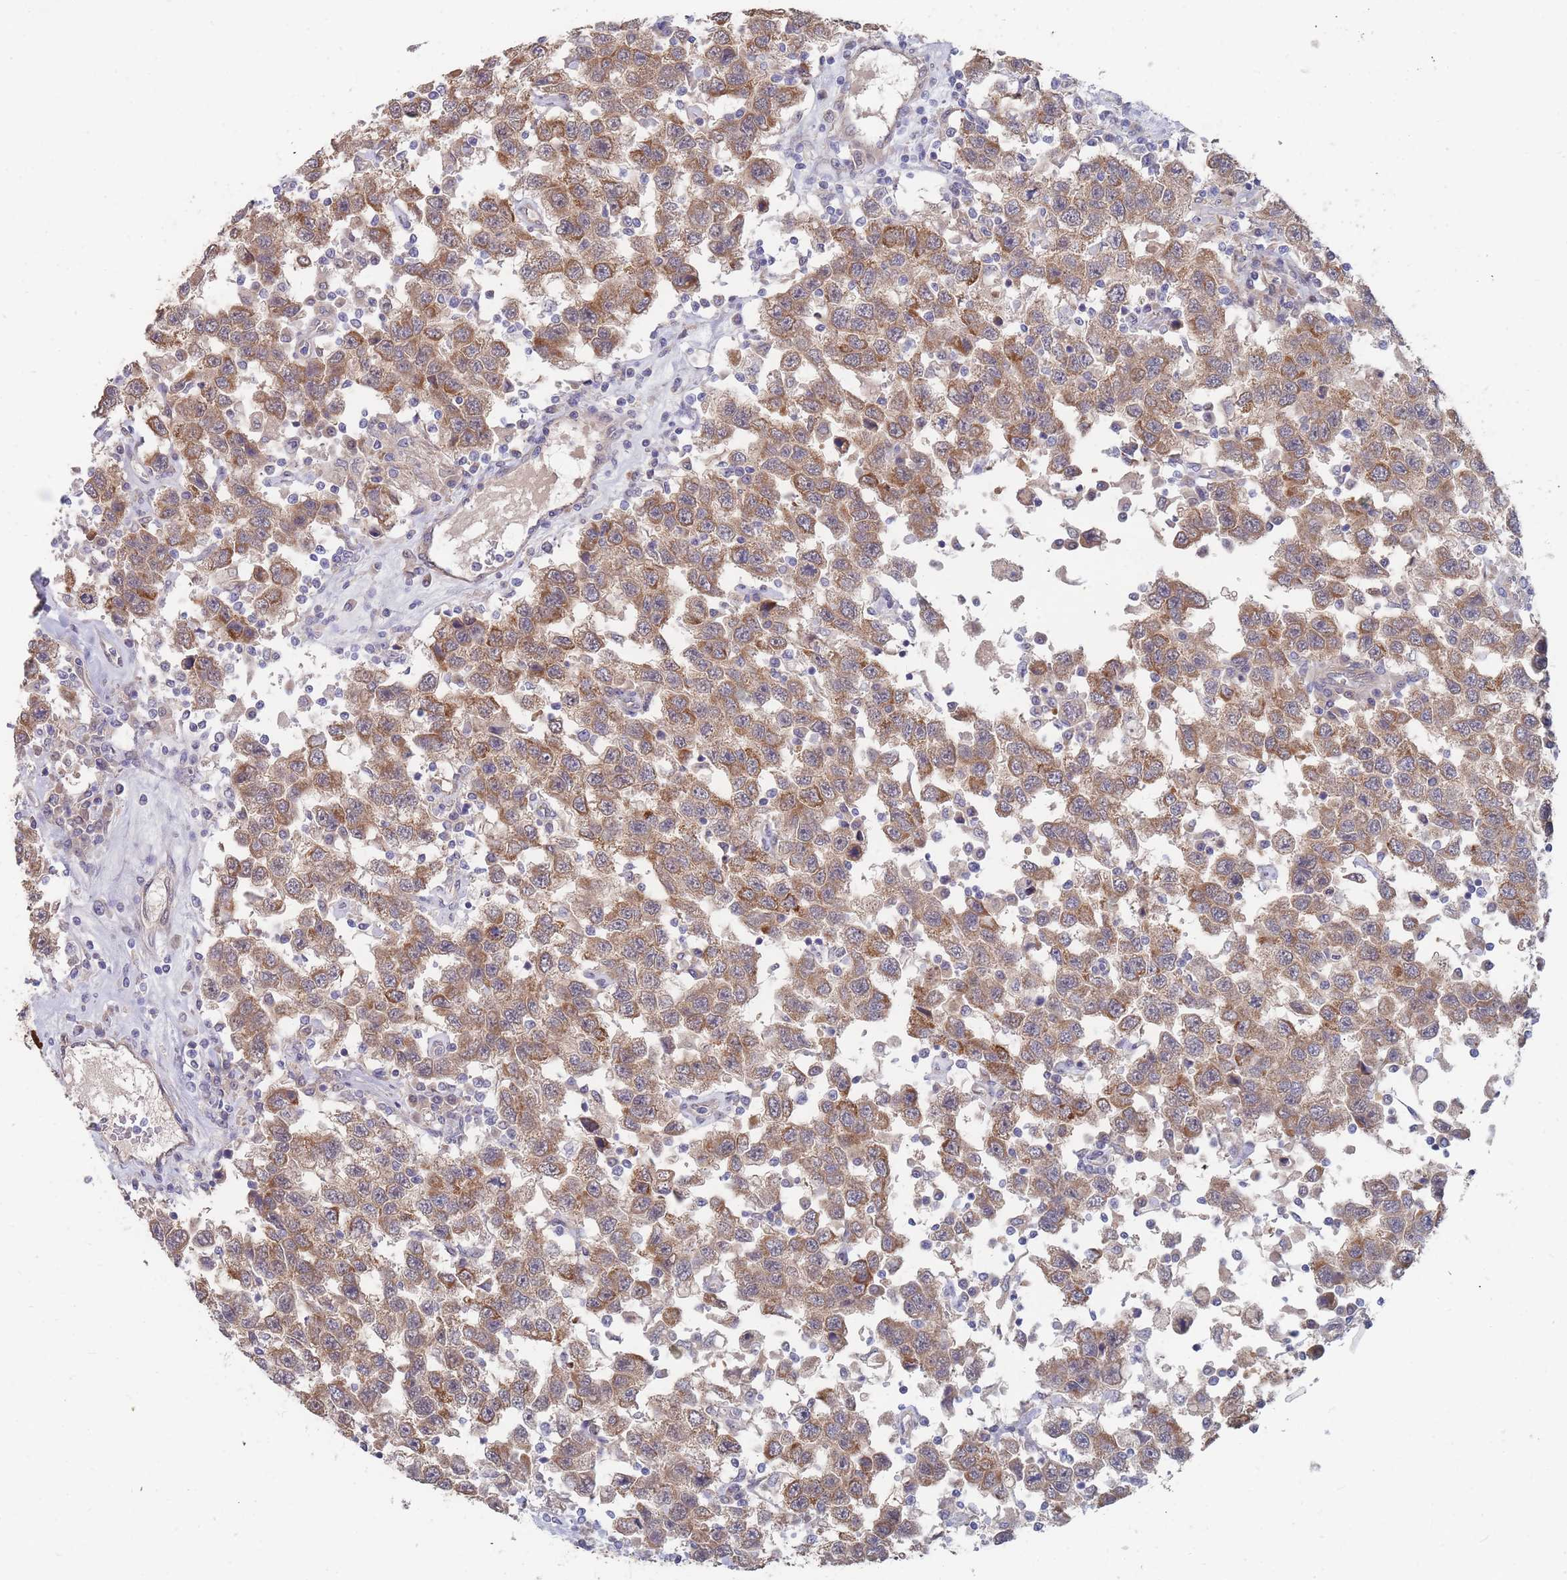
{"staining": {"intensity": "moderate", "quantity": ">75%", "location": "cytoplasmic/membranous"}, "tissue": "testis cancer", "cell_type": "Tumor cells", "image_type": "cancer", "snomed": [{"axis": "morphology", "description": "Seminoma, NOS"}, {"axis": "topography", "description": "Testis"}], "caption": "Protein analysis of testis cancer (seminoma) tissue exhibits moderate cytoplasmic/membranous staining in about >75% of tumor cells. (Brightfield microscopy of DAB IHC at high magnification).", "gene": "NUB1", "patient": {"sex": "male", "age": 41}}